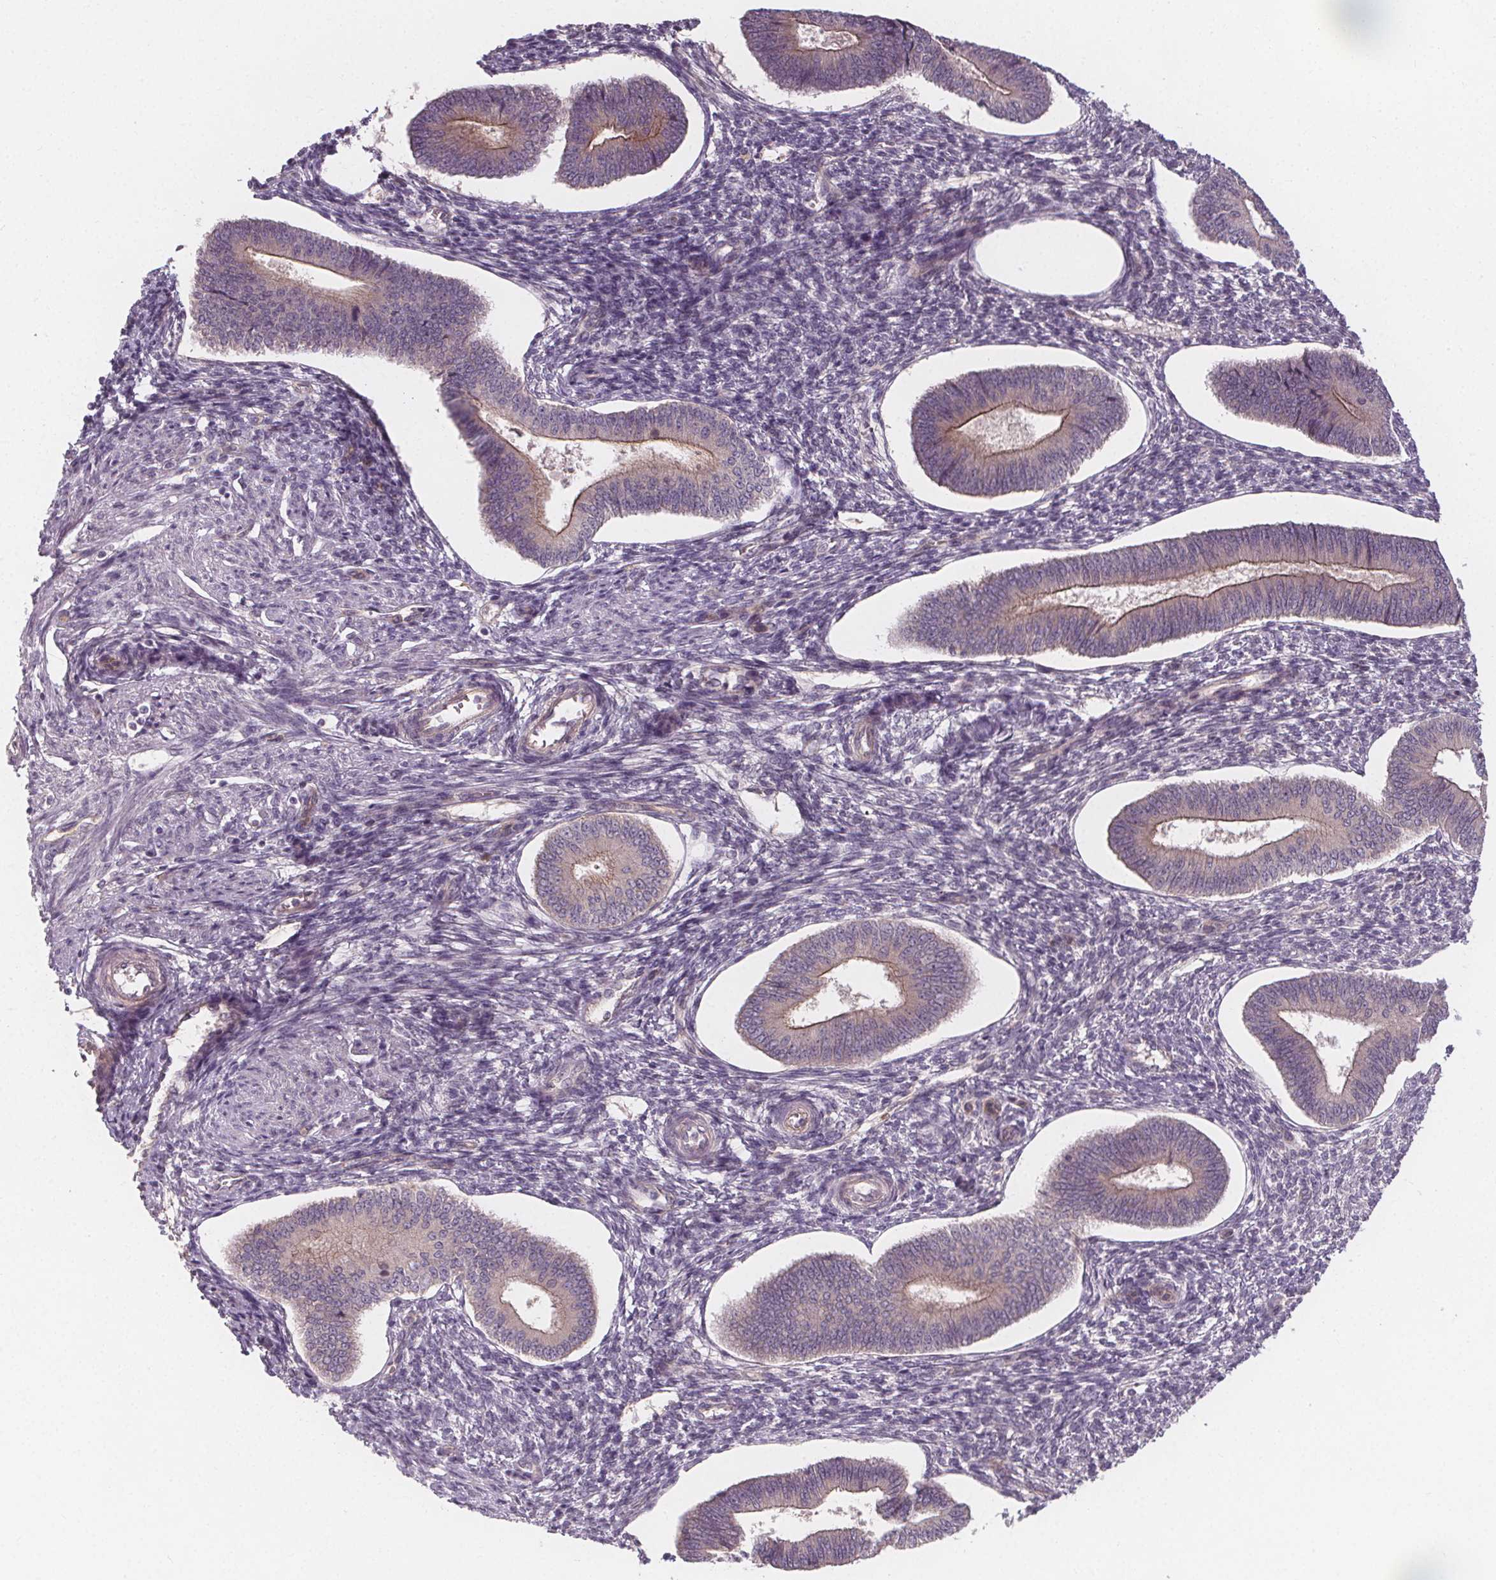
{"staining": {"intensity": "negative", "quantity": "none", "location": "none"}, "tissue": "endometrium", "cell_type": "Cells in endometrial stroma", "image_type": "normal", "snomed": [{"axis": "morphology", "description": "Normal tissue, NOS"}, {"axis": "topography", "description": "Endometrium"}], "caption": "There is no significant positivity in cells in endometrial stroma of endometrium. (DAB immunohistochemistry (IHC) visualized using brightfield microscopy, high magnification).", "gene": "VNN1", "patient": {"sex": "female", "age": 42}}